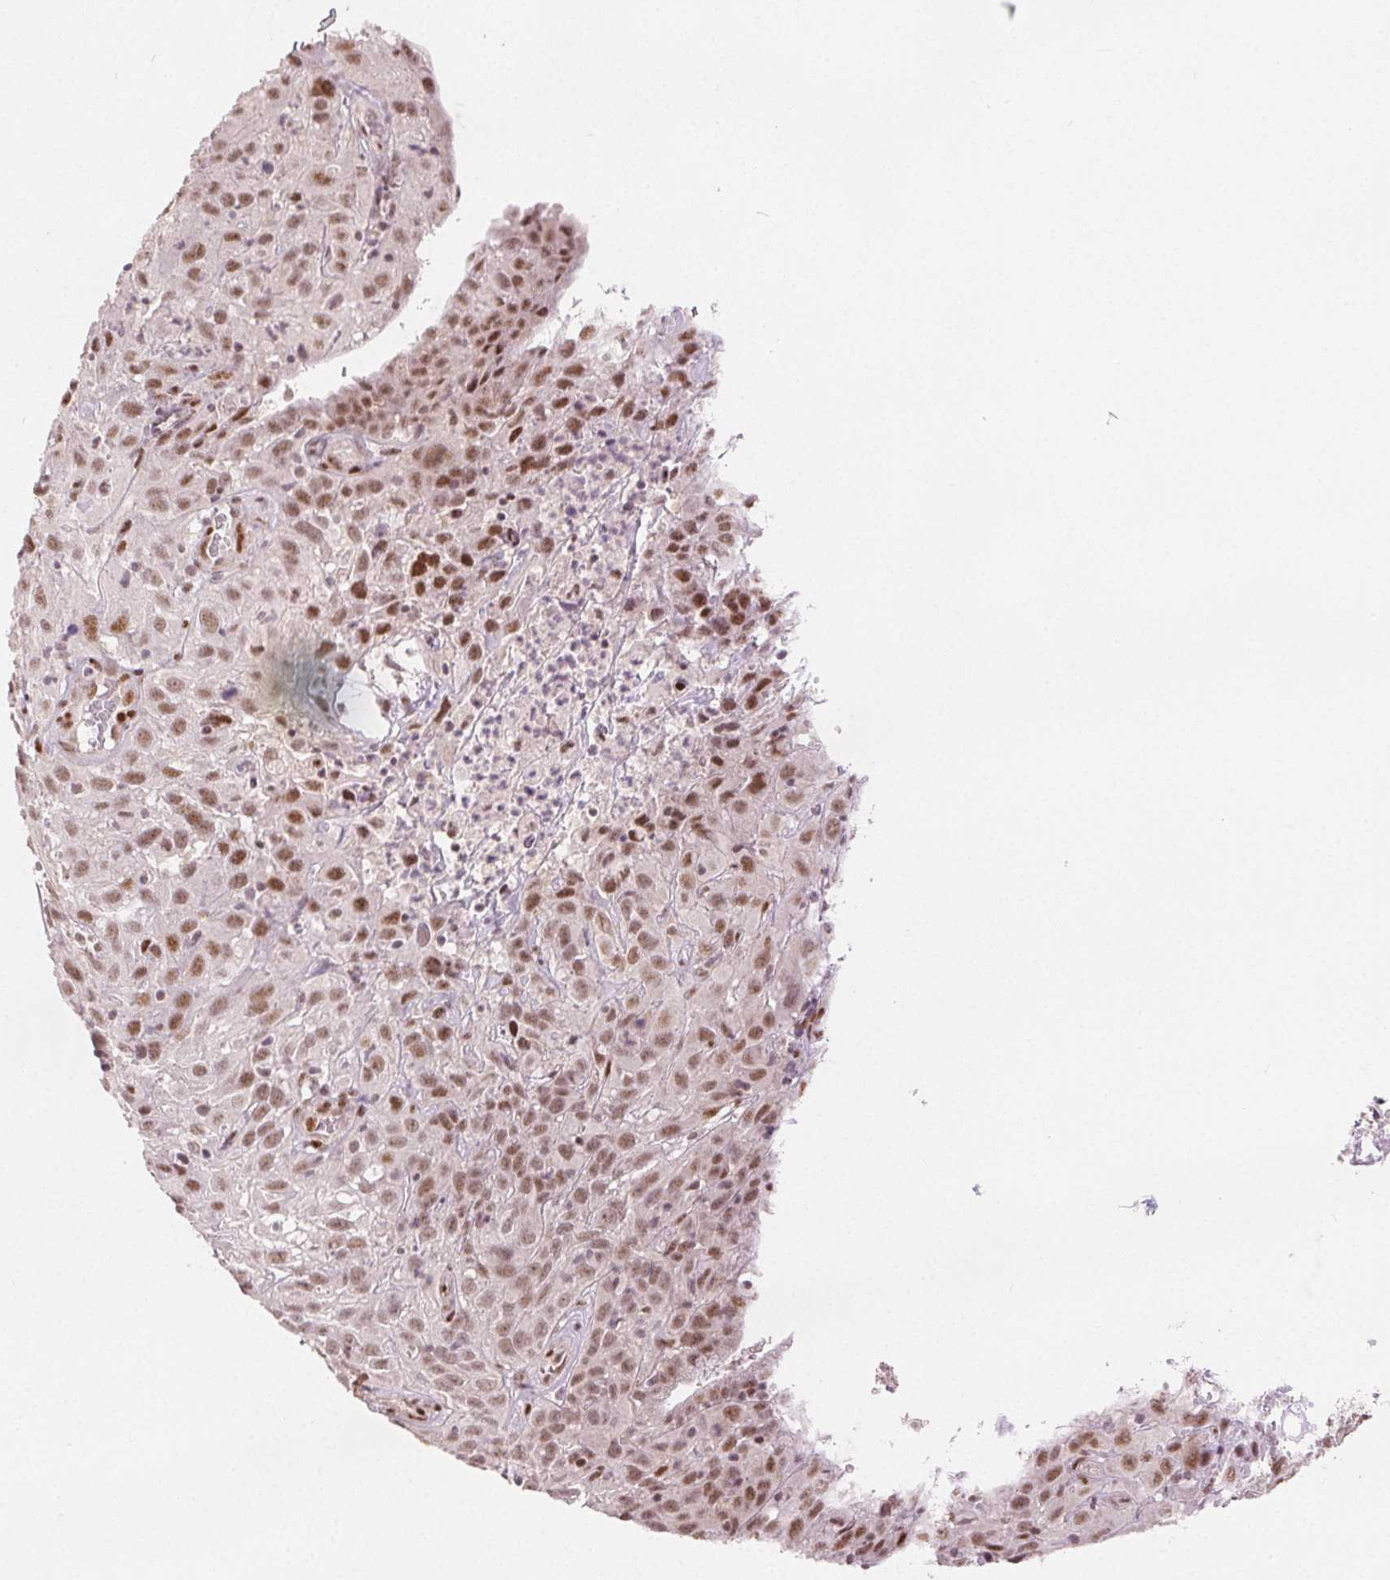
{"staining": {"intensity": "moderate", "quantity": ">75%", "location": "nuclear"}, "tissue": "cervical cancer", "cell_type": "Tumor cells", "image_type": "cancer", "snomed": [{"axis": "morphology", "description": "Squamous cell carcinoma, NOS"}, {"axis": "topography", "description": "Cervix"}], "caption": "Cervical cancer (squamous cell carcinoma) stained with a brown dye exhibits moderate nuclear positive expression in about >75% of tumor cells.", "gene": "ZNF703", "patient": {"sex": "female", "age": 32}}